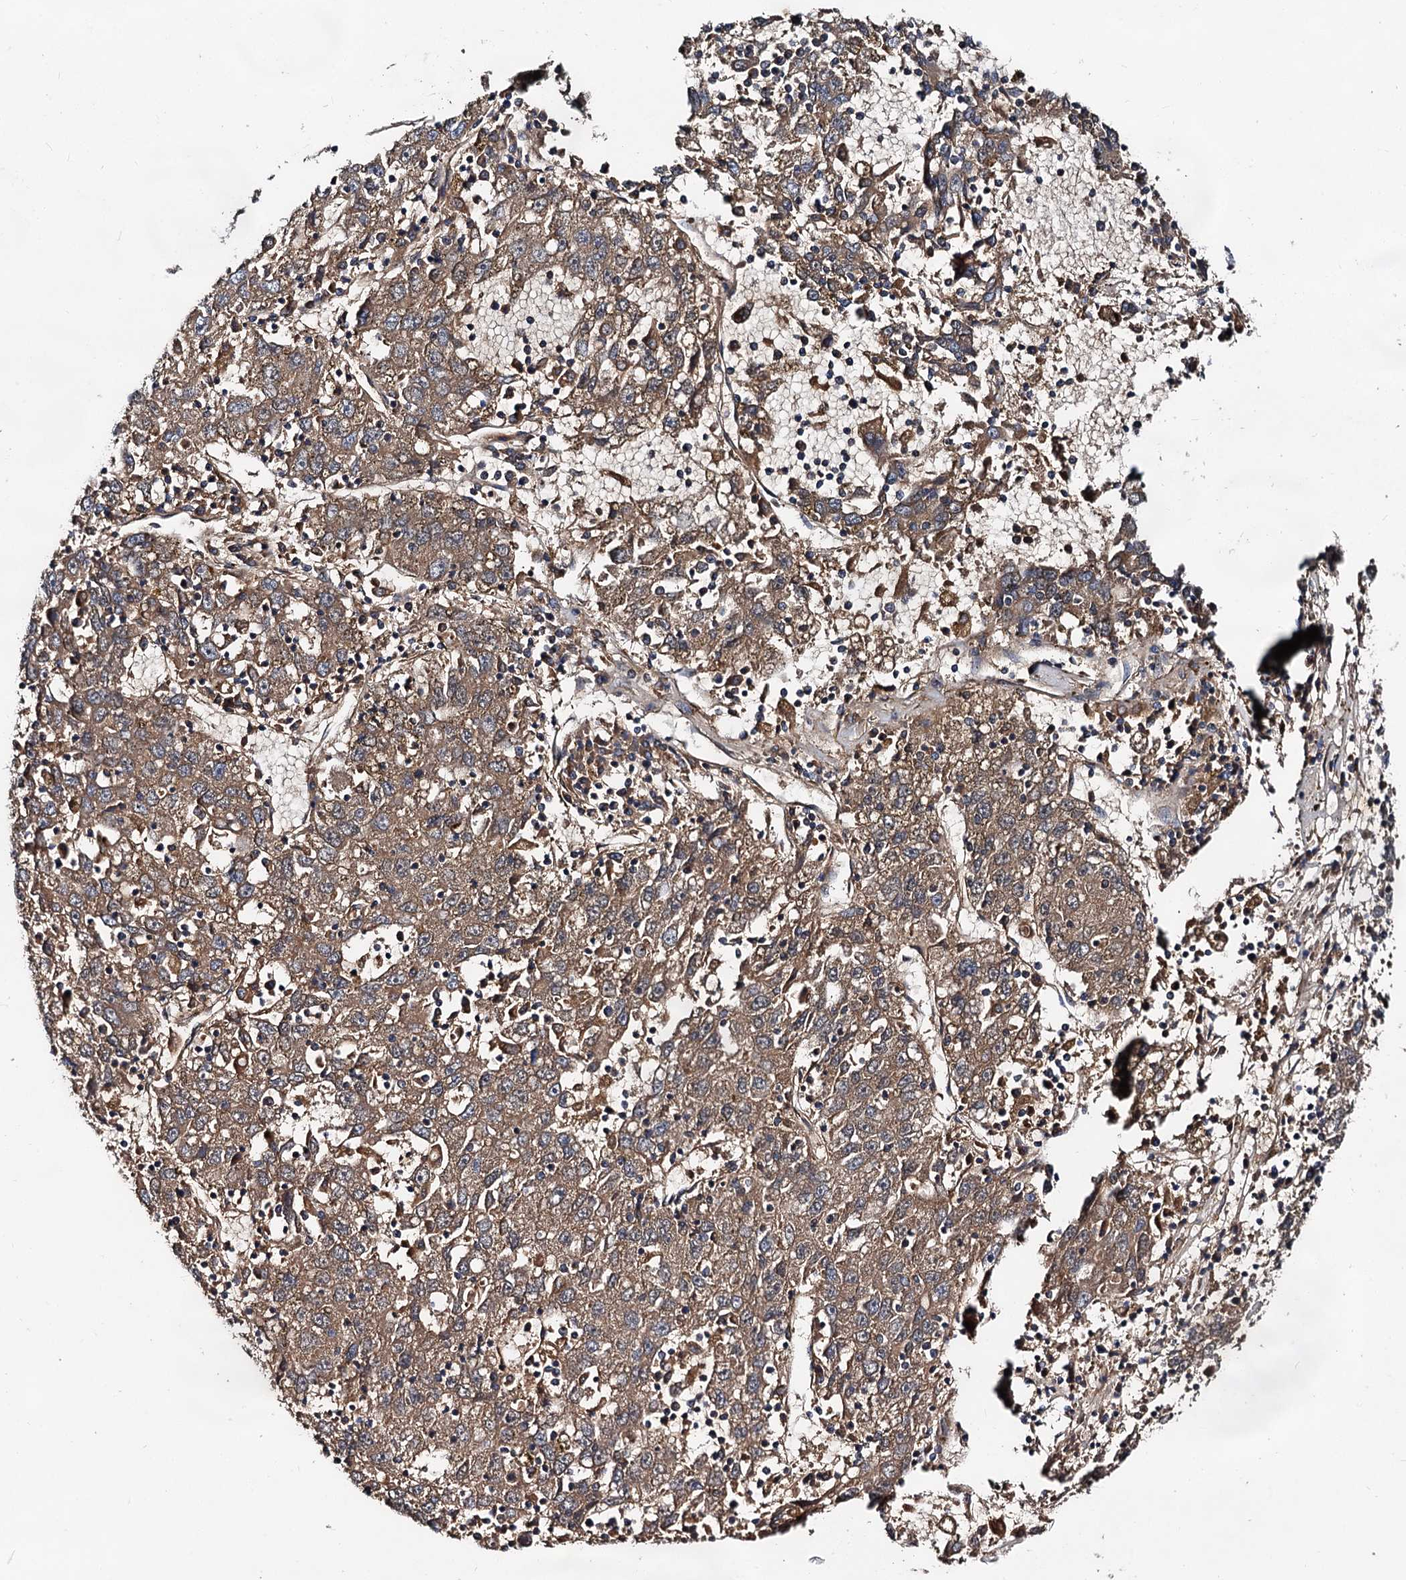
{"staining": {"intensity": "moderate", "quantity": ">75%", "location": "cytoplasmic/membranous"}, "tissue": "liver cancer", "cell_type": "Tumor cells", "image_type": "cancer", "snomed": [{"axis": "morphology", "description": "Carcinoma, Hepatocellular, NOS"}, {"axis": "topography", "description": "Liver"}], "caption": "Immunohistochemical staining of human liver hepatocellular carcinoma displays moderate cytoplasmic/membranous protein expression in about >75% of tumor cells.", "gene": "TEX9", "patient": {"sex": "male", "age": 49}}